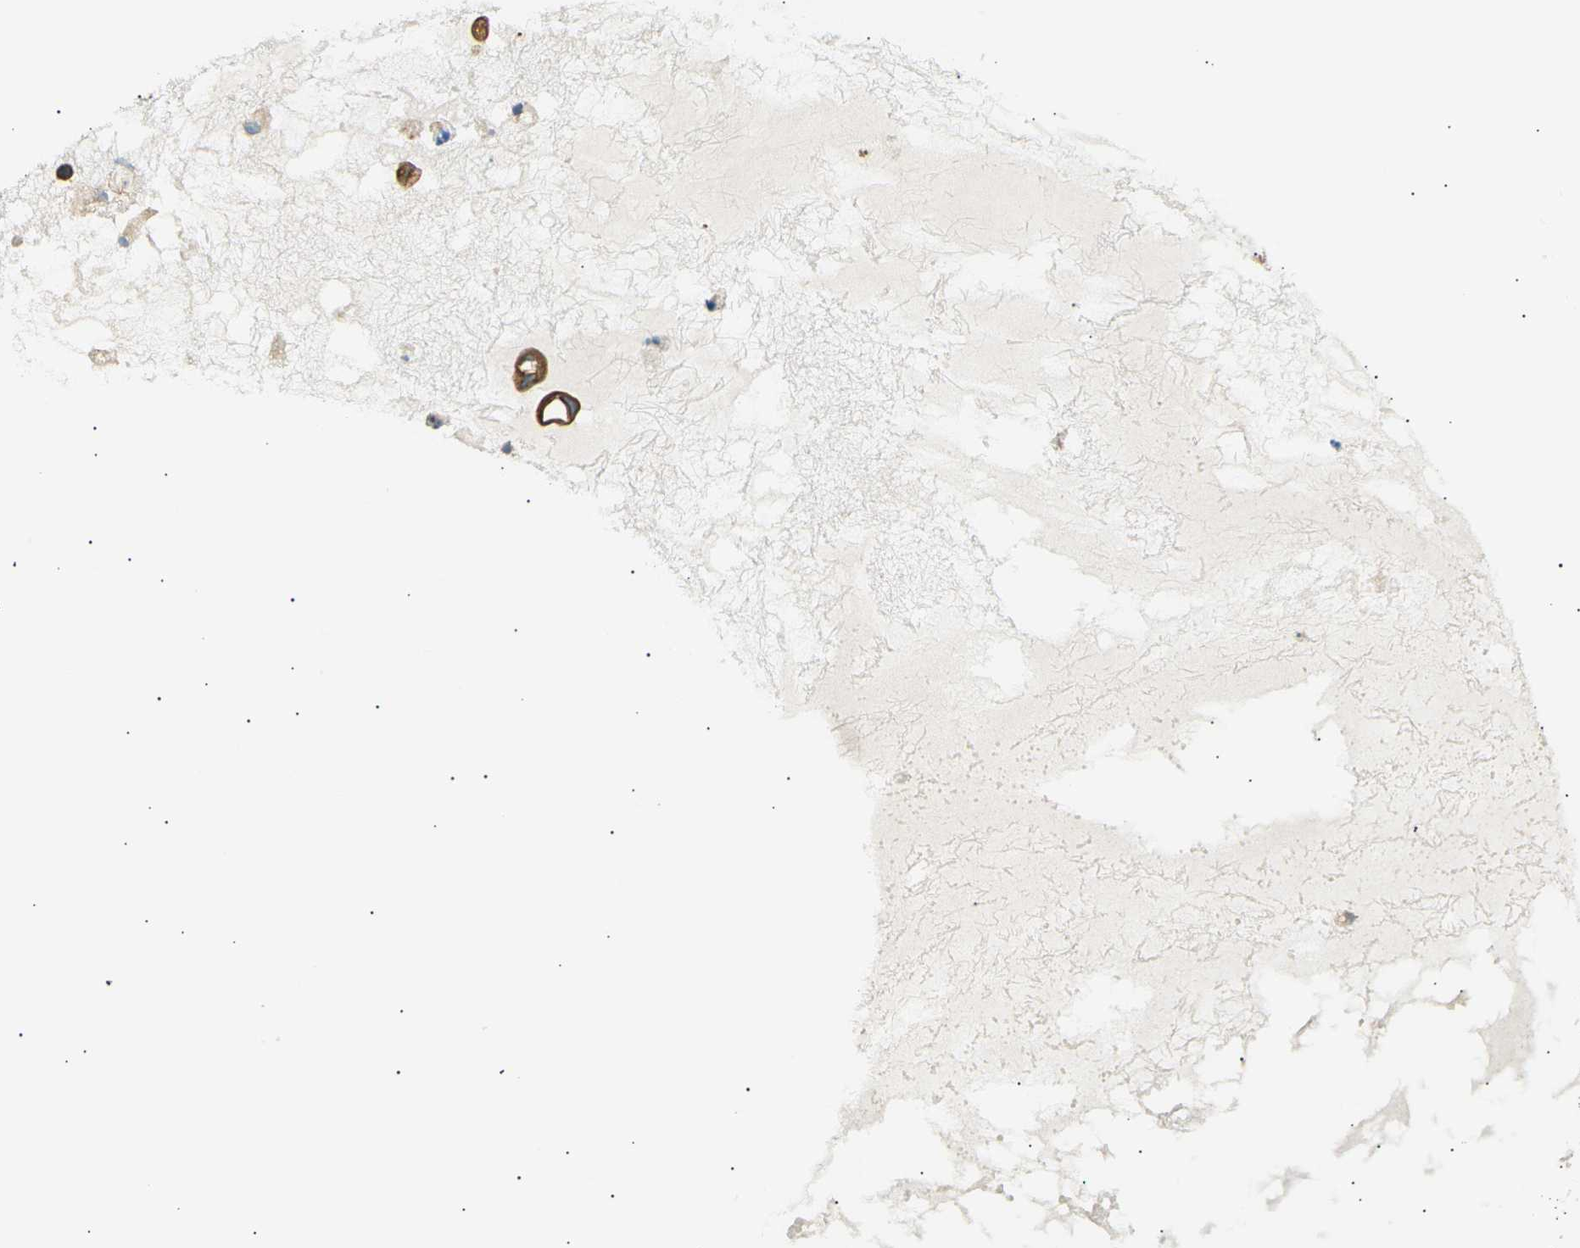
{"staining": {"intensity": "moderate", "quantity": ">75%", "location": "cytoplasmic/membranous"}, "tissue": "ovarian cancer", "cell_type": "Tumor cells", "image_type": "cancer", "snomed": [{"axis": "morphology", "description": "Cystadenocarcinoma, mucinous, NOS"}, {"axis": "topography", "description": "Ovary"}], "caption": "Immunohistochemical staining of mucinous cystadenocarcinoma (ovarian) exhibits medium levels of moderate cytoplasmic/membranous protein expression in about >75% of tumor cells.", "gene": "TBC1D8", "patient": {"sex": "female", "age": 80}}